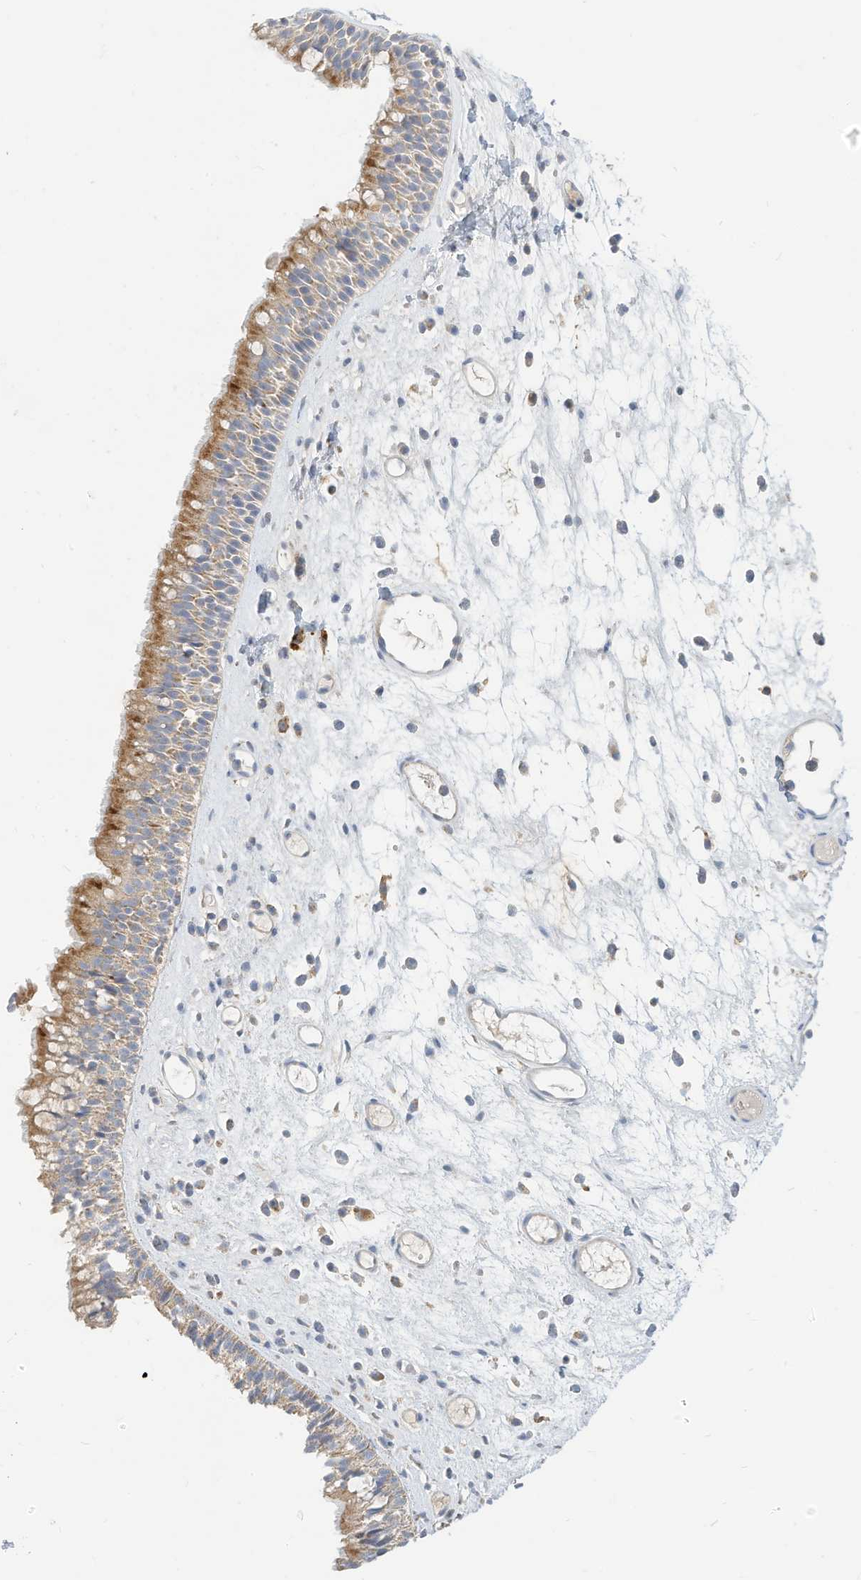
{"staining": {"intensity": "moderate", "quantity": "25%-75%", "location": "cytoplasmic/membranous"}, "tissue": "nasopharynx", "cell_type": "Respiratory epithelial cells", "image_type": "normal", "snomed": [{"axis": "morphology", "description": "Normal tissue, NOS"}, {"axis": "morphology", "description": "Inflammation, NOS"}, {"axis": "morphology", "description": "Malignant melanoma, Metastatic site"}, {"axis": "topography", "description": "Nasopharynx"}], "caption": "IHC micrograph of unremarkable human nasopharynx stained for a protein (brown), which shows medium levels of moderate cytoplasmic/membranous staining in about 25%-75% of respiratory epithelial cells.", "gene": "RHOH", "patient": {"sex": "male", "age": 70}}